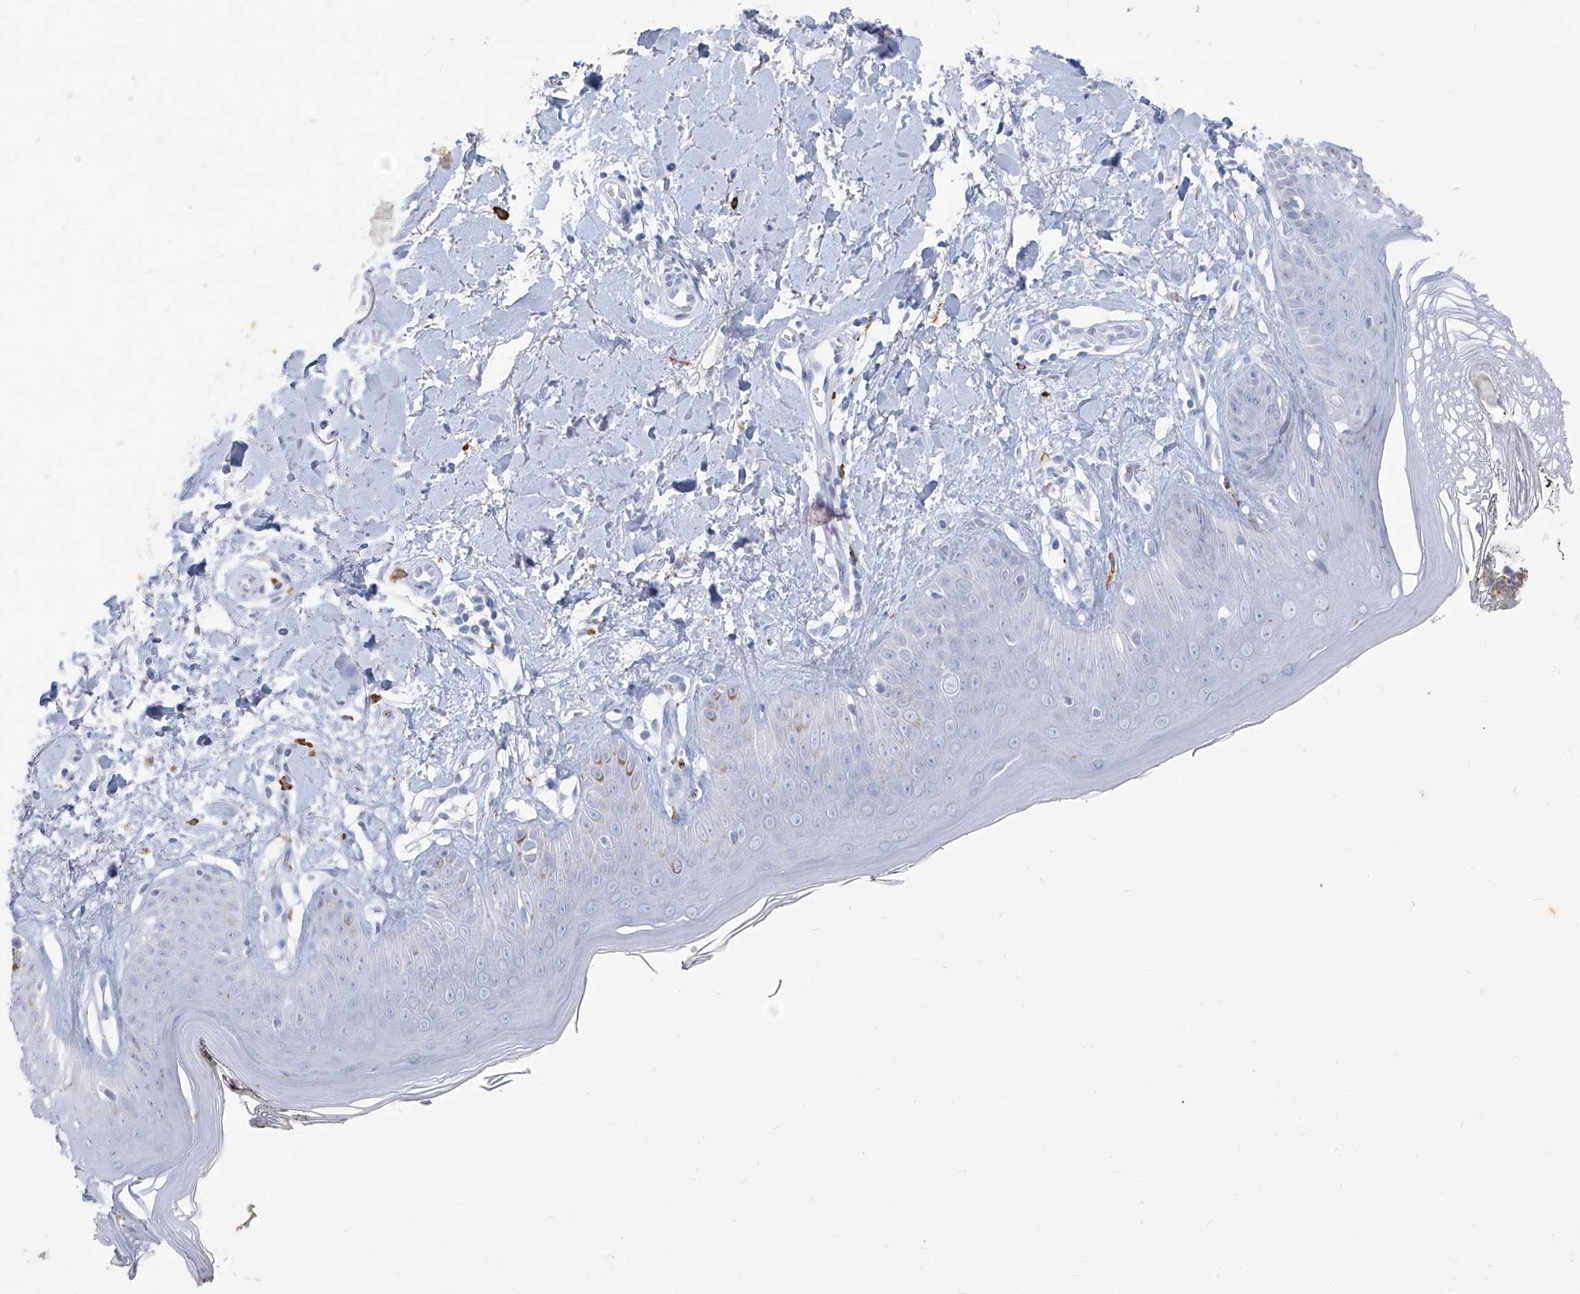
{"staining": {"intensity": "negative", "quantity": "none", "location": "none"}, "tissue": "skin", "cell_type": "Fibroblasts", "image_type": "normal", "snomed": [{"axis": "morphology", "description": "Normal tissue, NOS"}, {"axis": "topography", "description": "Skin"}], "caption": "IHC histopathology image of unremarkable human skin stained for a protein (brown), which displays no positivity in fibroblasts.", "gene": "CX3CR1", "patient": {"sex": "female", "age": 64}}